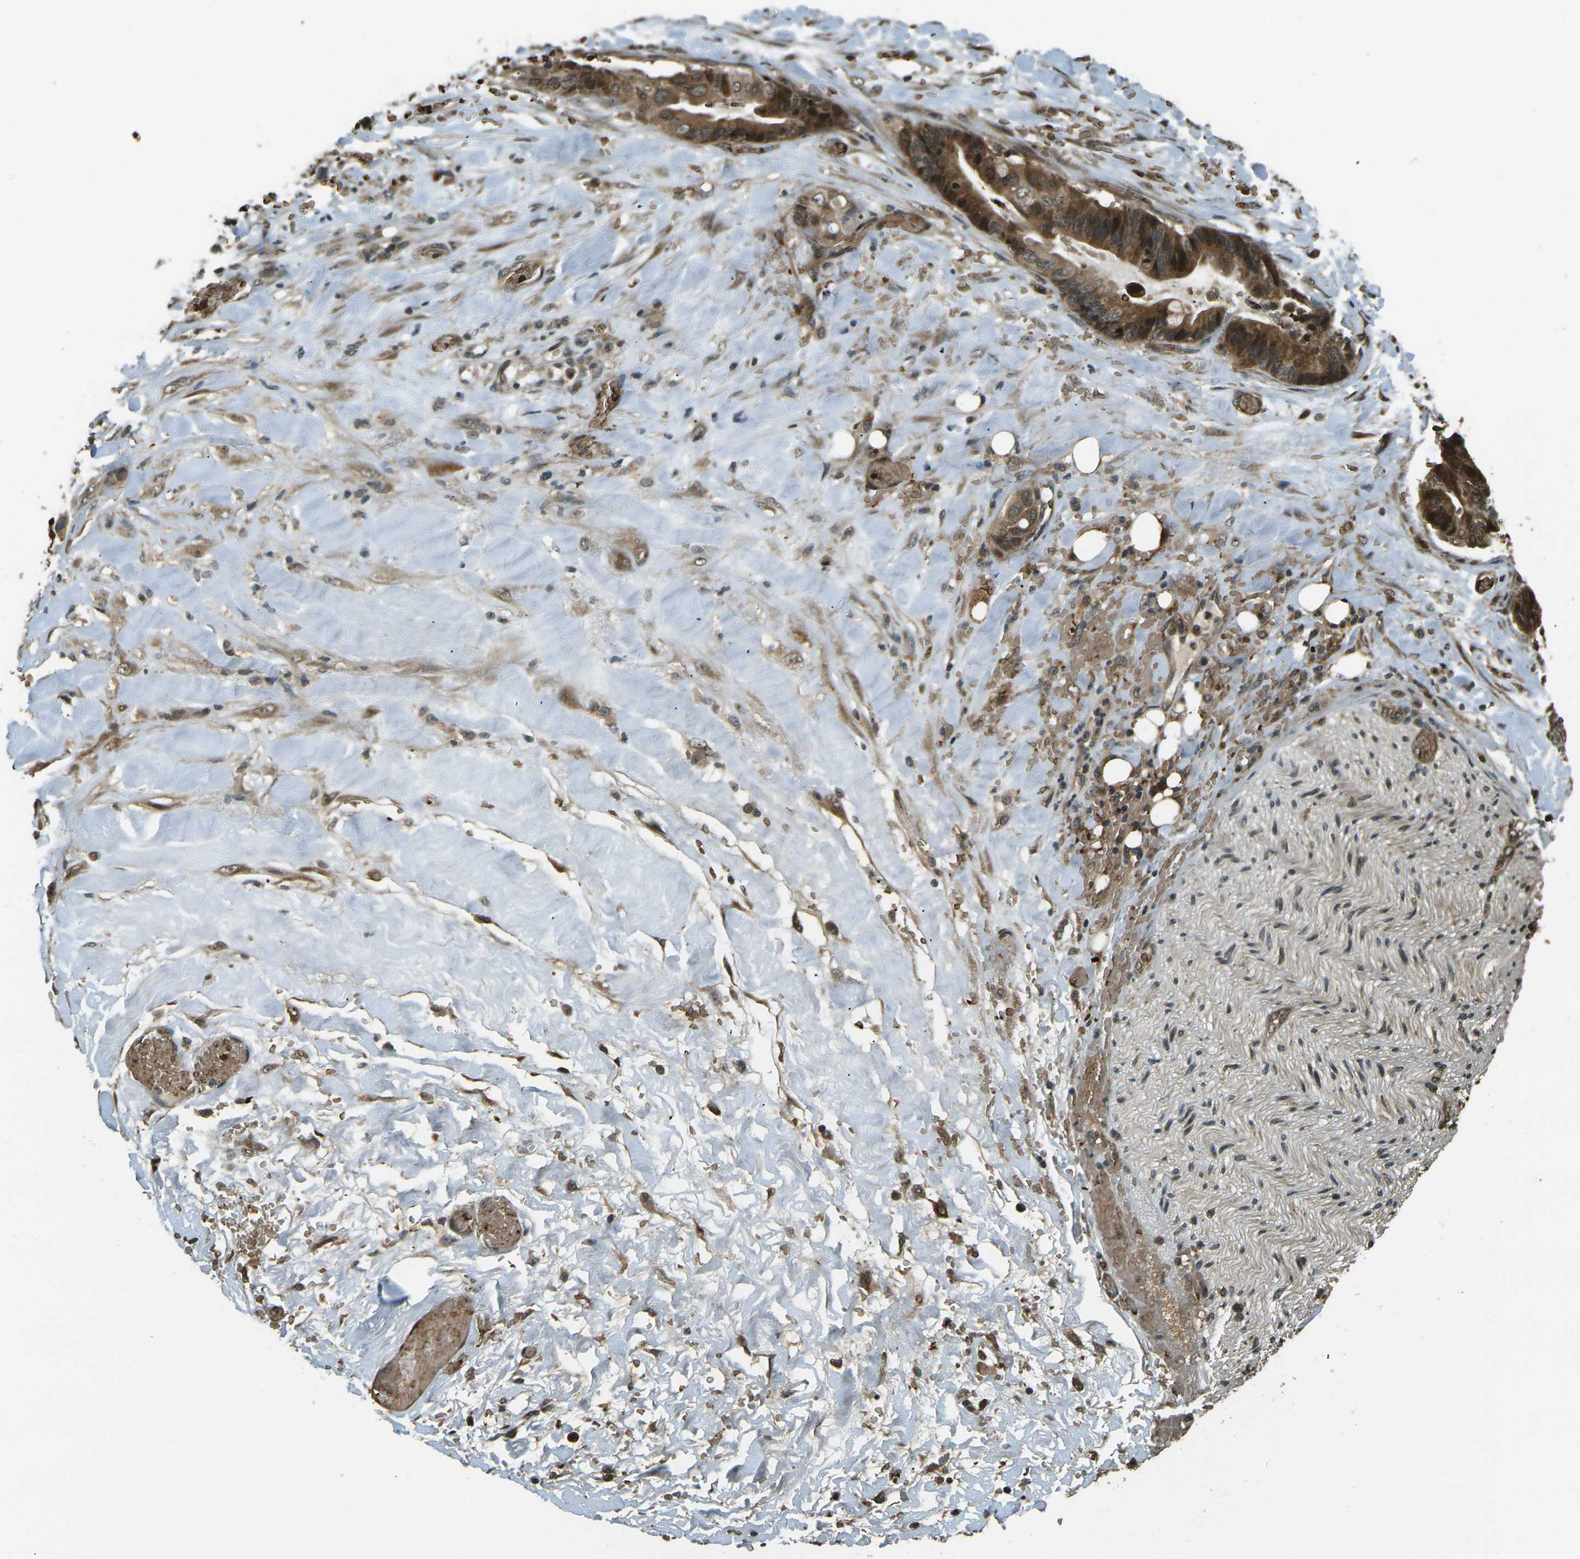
{"staining": {"intensity": "moderate", "quantity": ">75%", "location": "cytoplasmic/membranous"}, "tissue": "liver cancer", "cell_type": "Tumor cells", "image_type": "cancer", "snomed": [{"axis": "morphology", "description": "Cholangiocarcinoma"}, {"axis": "topography", "description": "Liver"}], "caption": "This is a micrograph of IHC staining of cholangiocarcinoma (liver), which shows moderate staining in the cytoplasmic/membranous of tumor cells.", "gene": "TOR1A", "patient": {"sex": "female", "age": 61}}